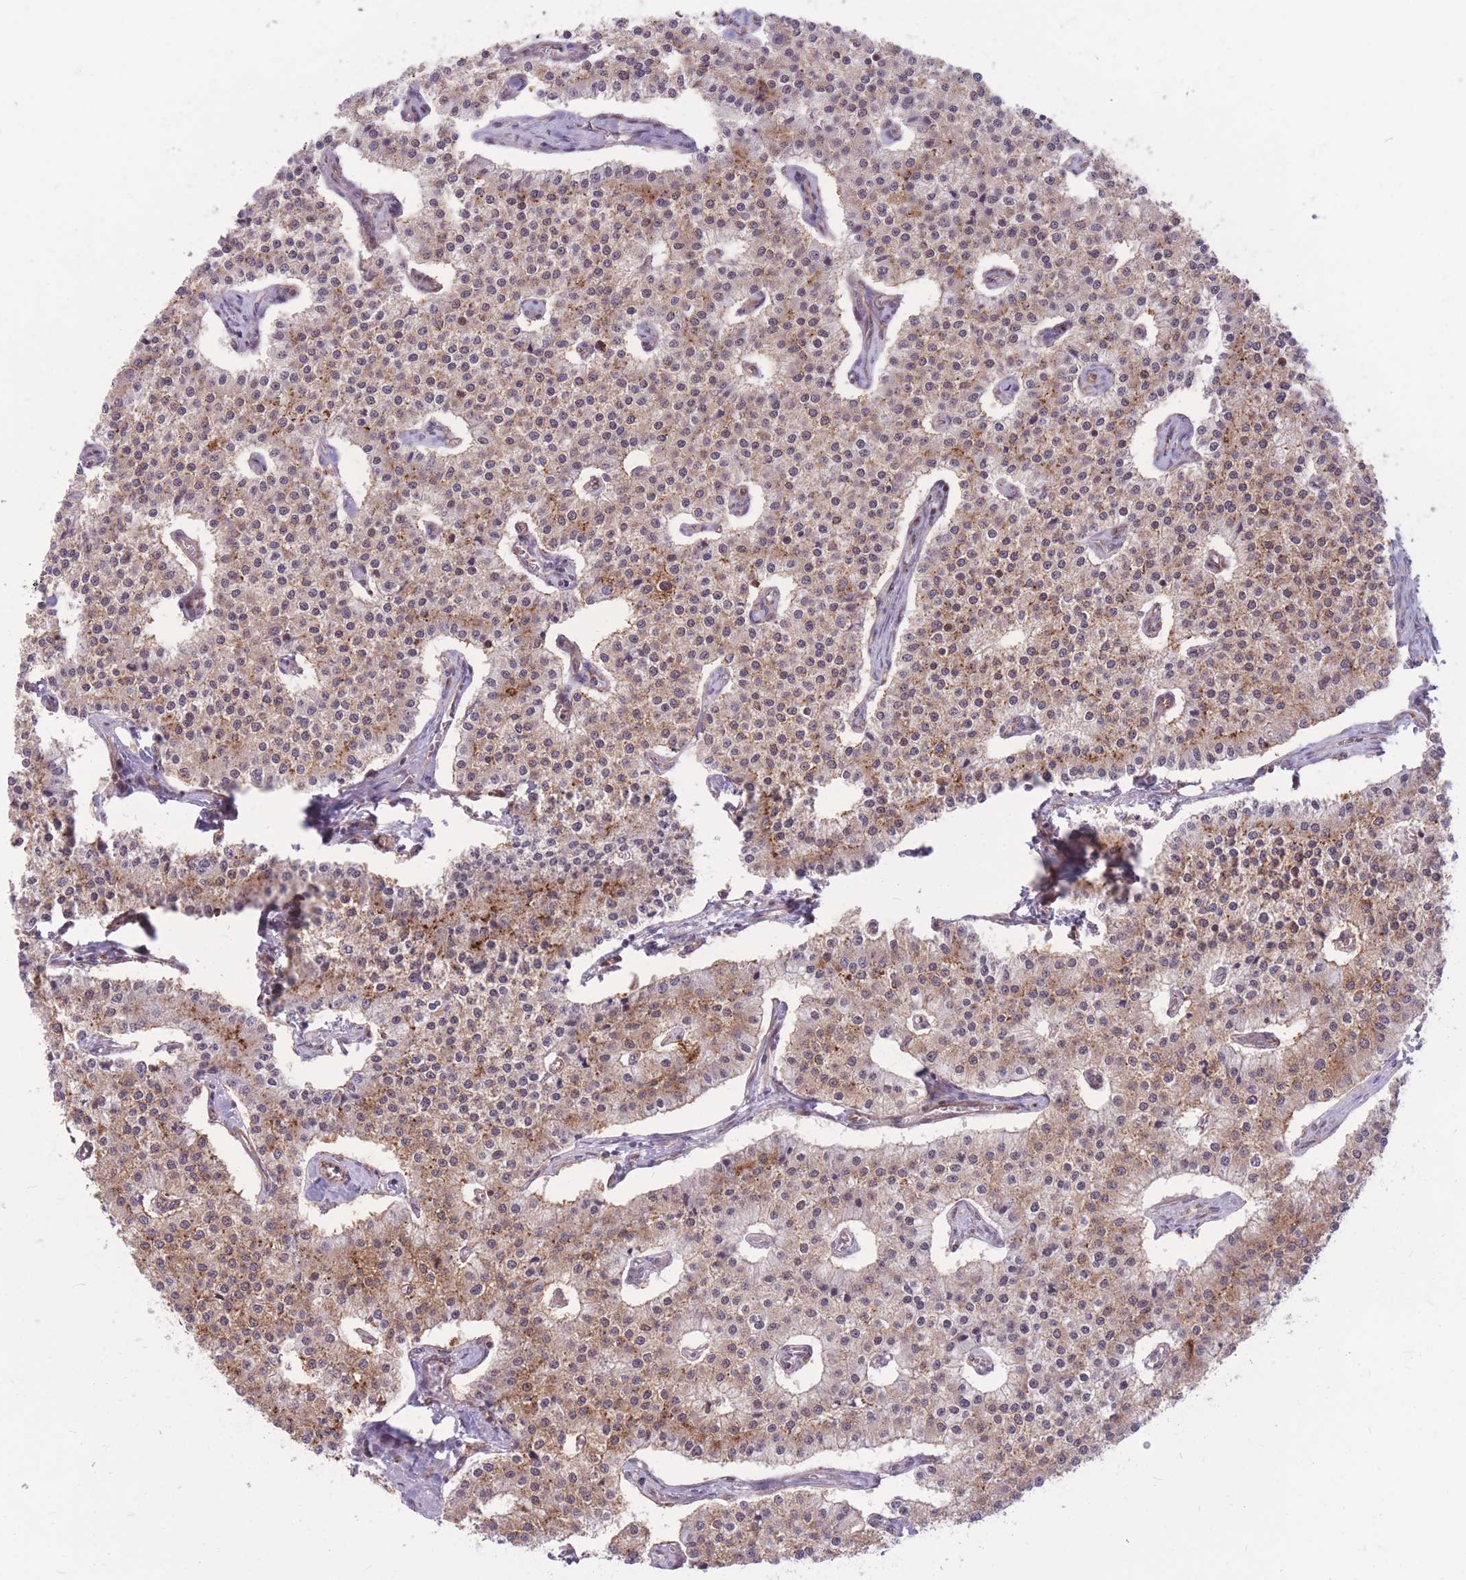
{"staining": {"intensity": "strong", "quantity": "25%-75%", "location": "cytoplasmic/membranous"}, "tissue": "carcinoid", "cell_type": "Tumor cells", "image_type": "cancer", "snomed": [{"axis": "morphology", "description": "Carcinoid, malignant, NOS"}, {"axis": "topography", "description": "Colon"}], "caption": "Immunohistochemistry (IHC) (DAB) staining of human malignant carcinoid reveals strong cytoplasmic/membranous protein staining in about 25%-75% of tumor cells. (DAB IHC with brightfield microscopy, high magnification).", "gene": "TCF20", "patient": {"sex": "female", "age": 52}}